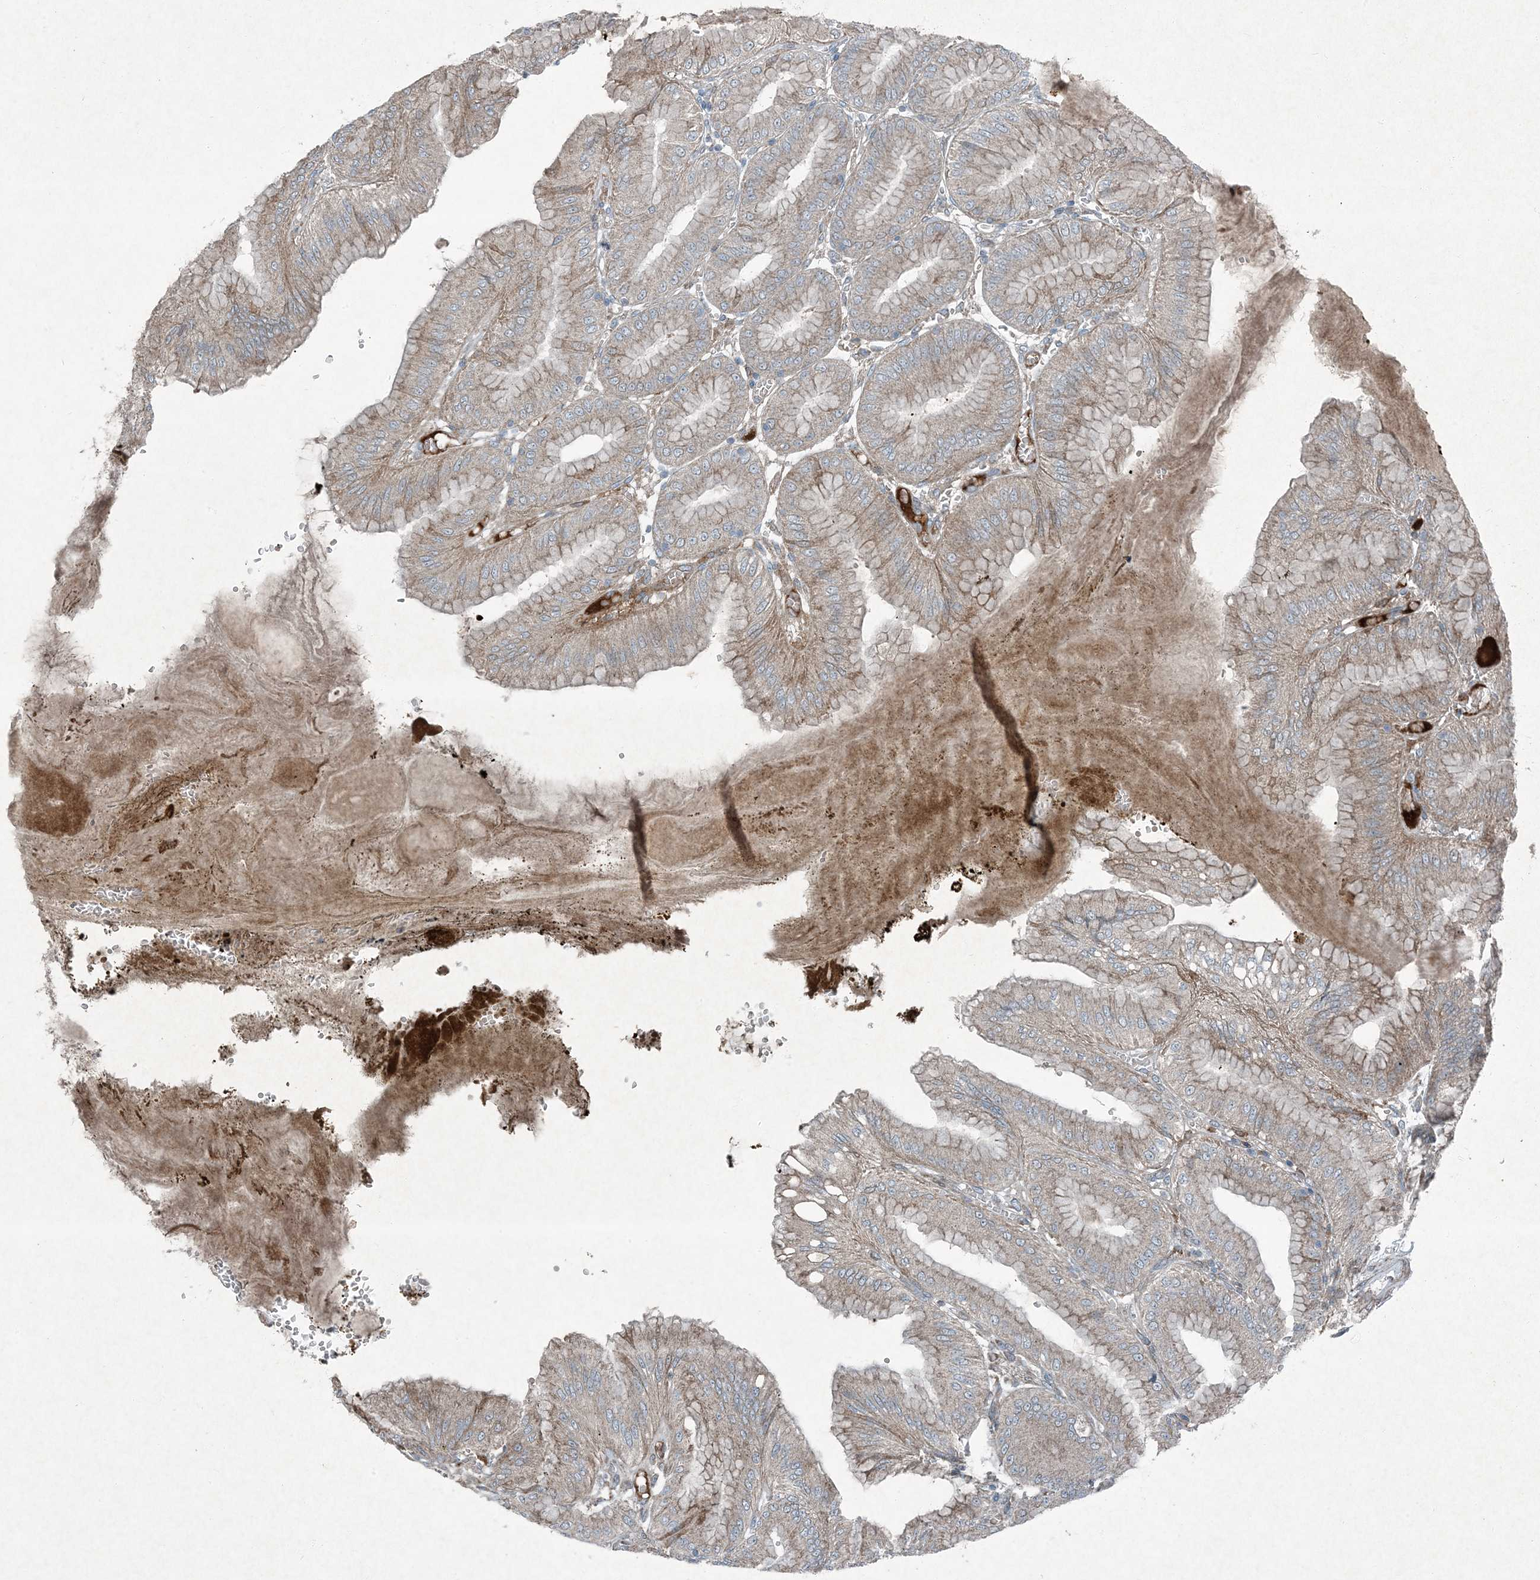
{"staining": {"intensity": "moderate", "quantity": "25%-75%", "location": "cytoplasmic/membranous"}, "tissue": "stomach", "cell_type": "Glandular cells", "image_type": "normal", "snomed": [{"axis": "morphology", "description": "Normal tissue, NOS"}, {"axis": "topography", "description": "Stomach, lower"}], "caption": "Immunohistochemical staining of normal stomach exhibits moderate cytoplasmic/membranous protein positivity in about 25%-75% of glandular cells. (DAB IHC with brightfield microscopy, high magnification).", "gene": "APOM", "patient": {"sex": "male", "age": 71}}